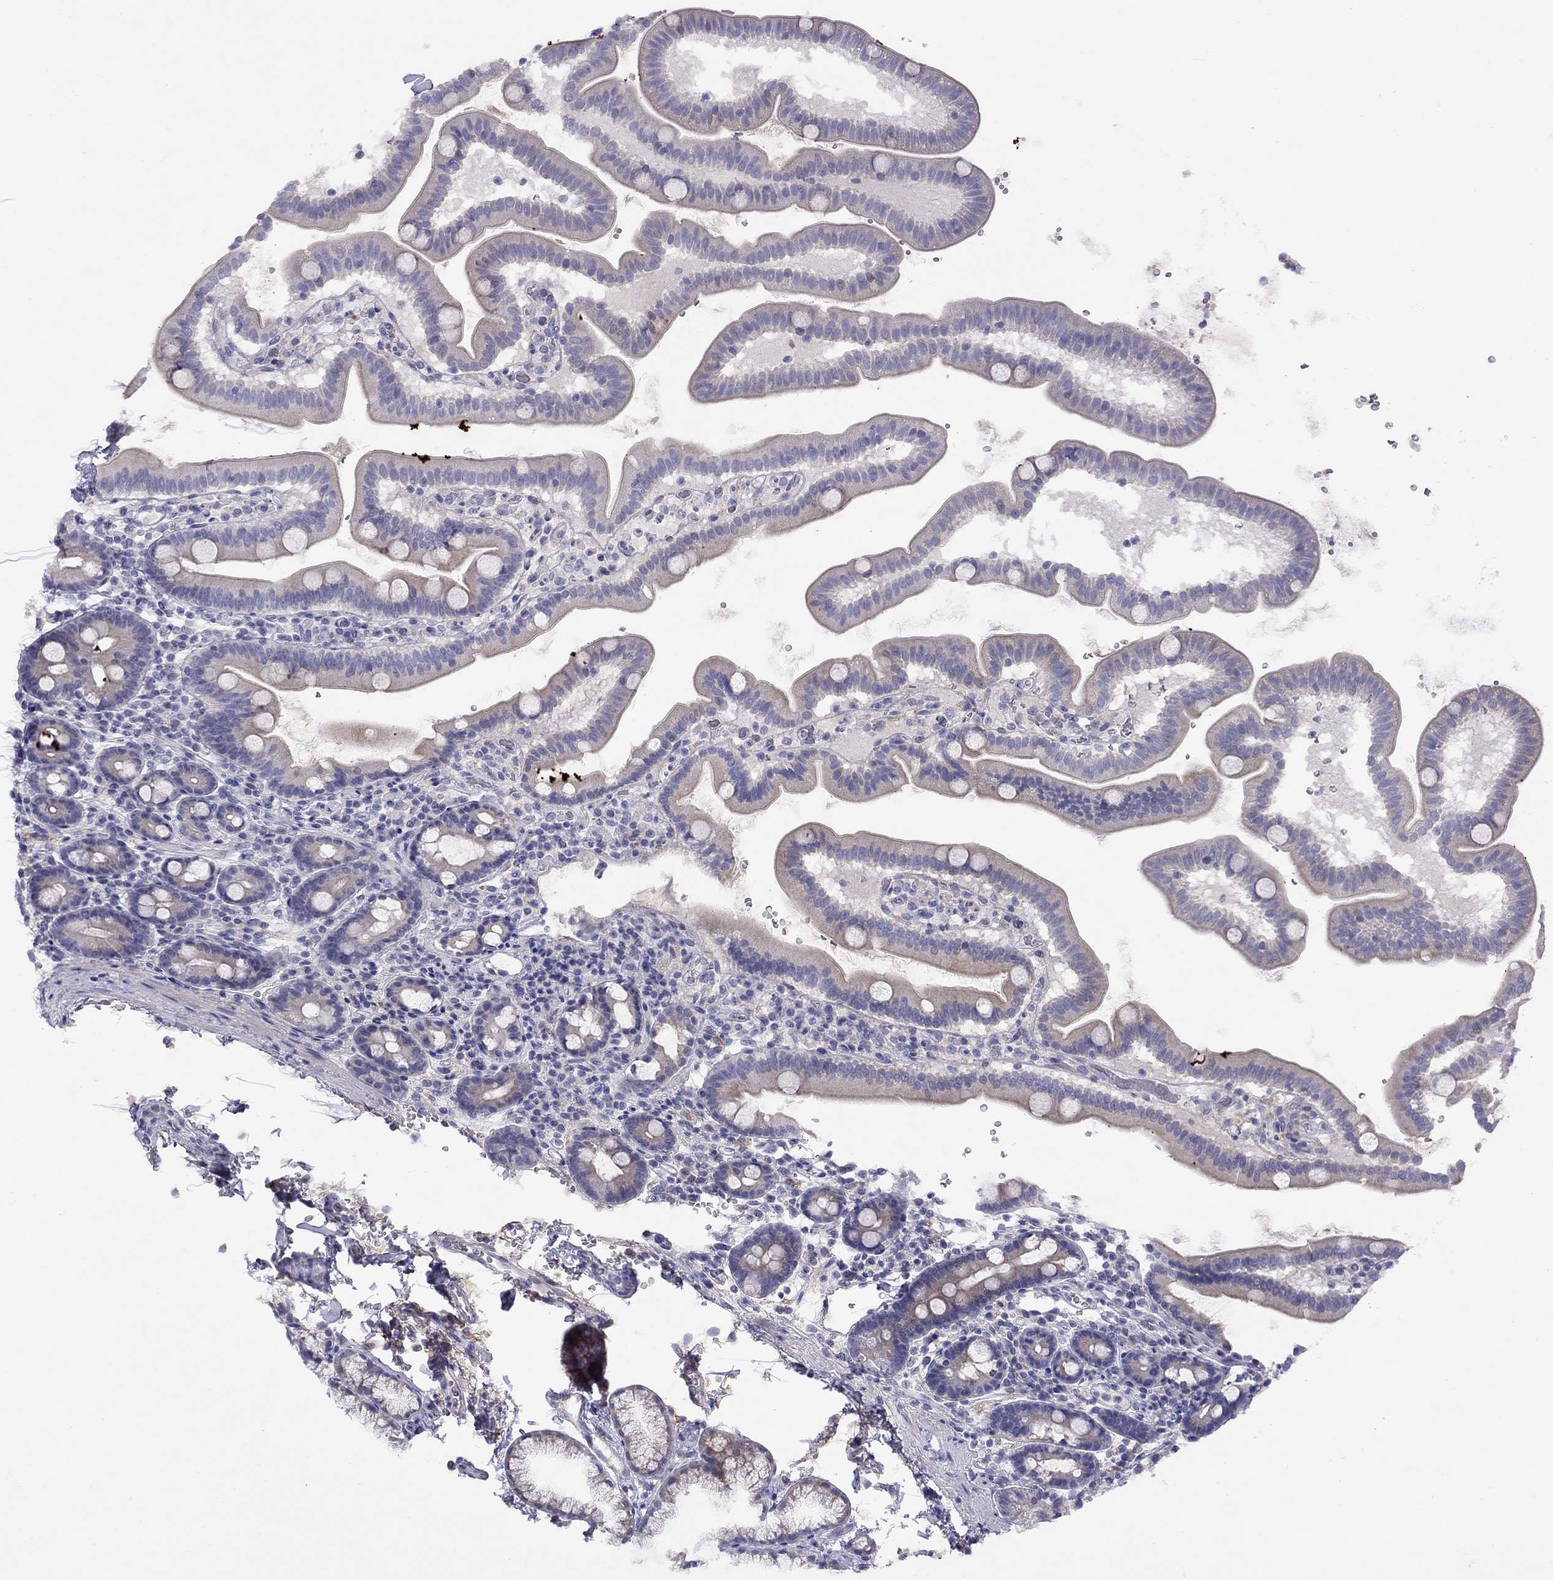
{"staining": {"intensity": "negative", "quantity": "none", "location": "none"}, "tissue": "duodenum", "cell_type": "Glandular cells", "image_type": "normal", "snomed": [{"axis": "morphology", "description": "Normal tissue, NOS"}, {"axis": "topography", "description": "Duodenum"}], "caption": "The photomicrograph demonstrates no staining of glandular cells in benign duodenum.", "gene": "CPNE4", "patient": {"sex": "male", "age": 59}}